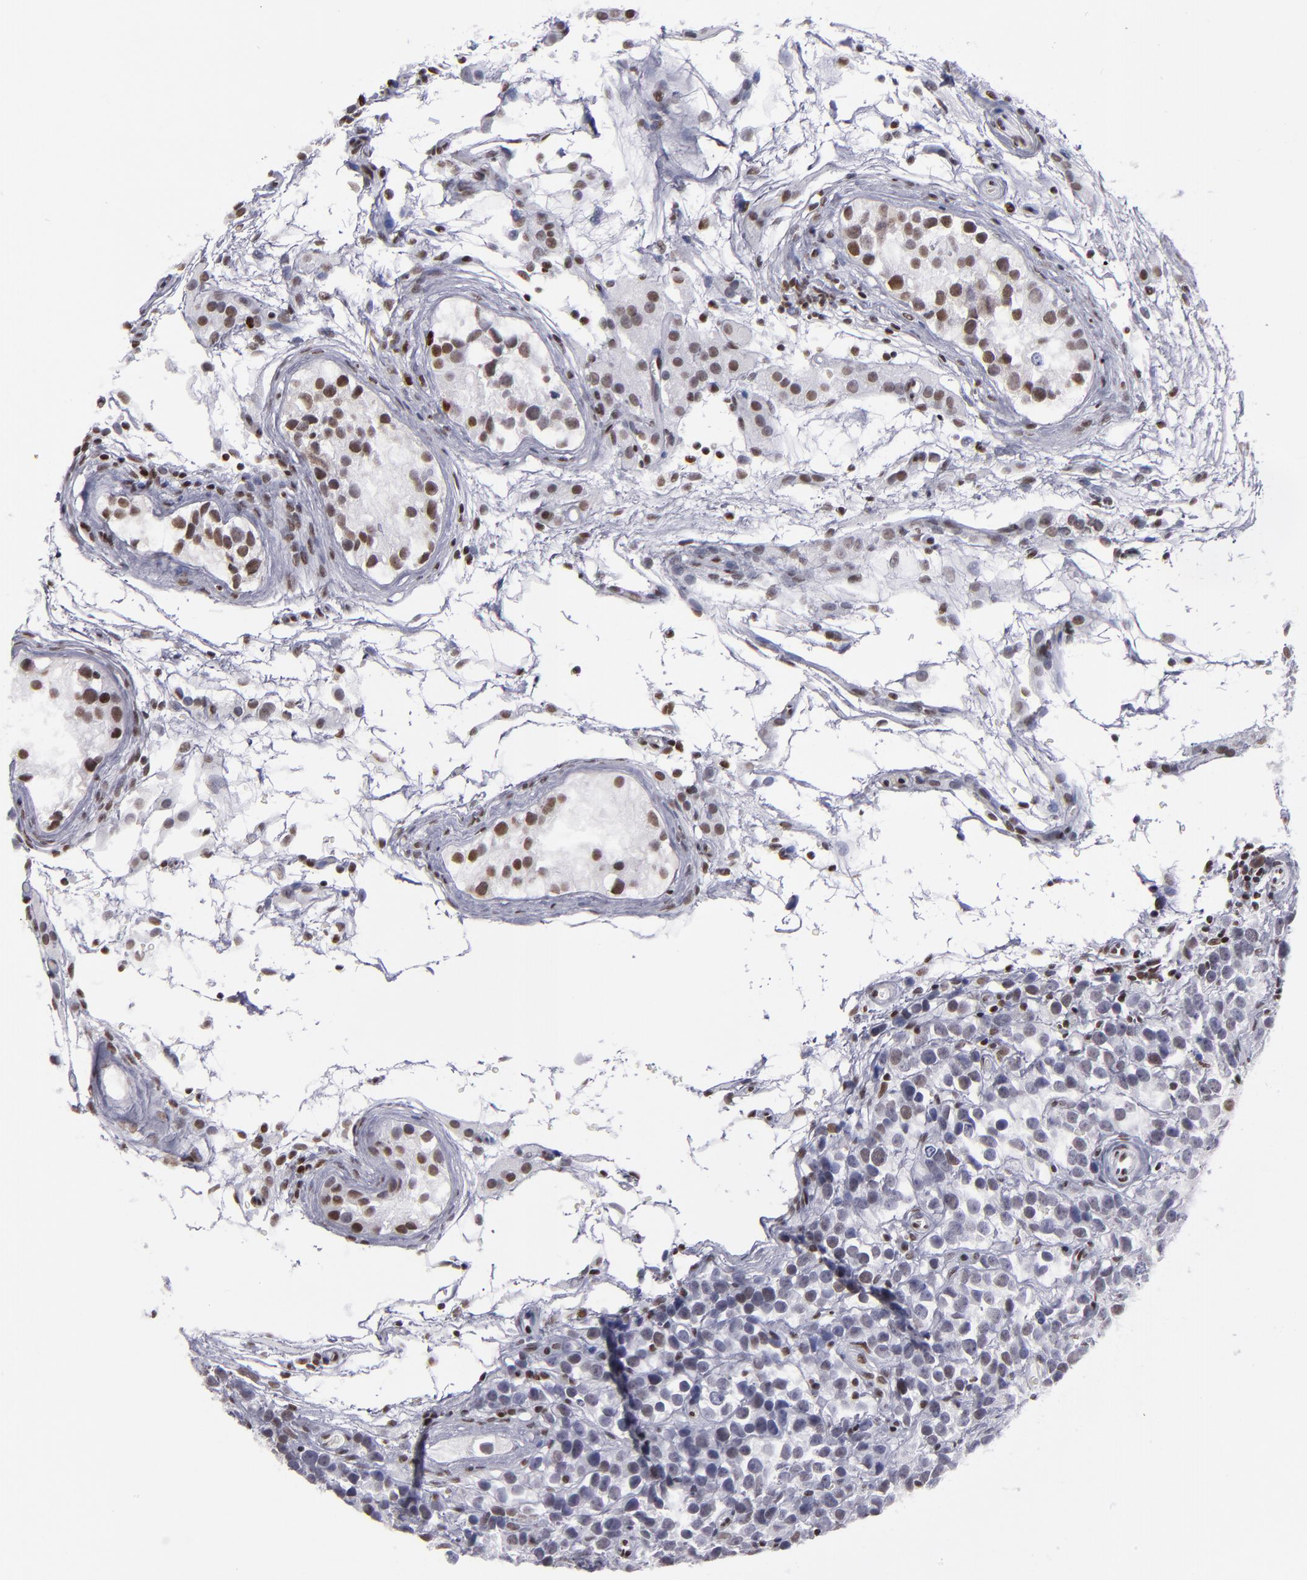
{"staining": {"intensity": "weak", "quantity": "<25%", "location": "nuclear"}, "tissue": "testis cancer", "cell_type": "Tumor cells", "image_type": "cancer", "snomed": [{"axis": "morphology", "description": "Seminoma, NOS"}, {"axis": "topography", "description": "Testis"}], "caption": "High magnification brightfield microscopy of testis cancer (seminoma) stained with DAB (brown) and counterstained with hematoxylin (blue): tumor cells show no significant positivity. Nuclei are stained in blue.", "gene": "TERF2", "patient": {"sex": "male", "age": 25}}